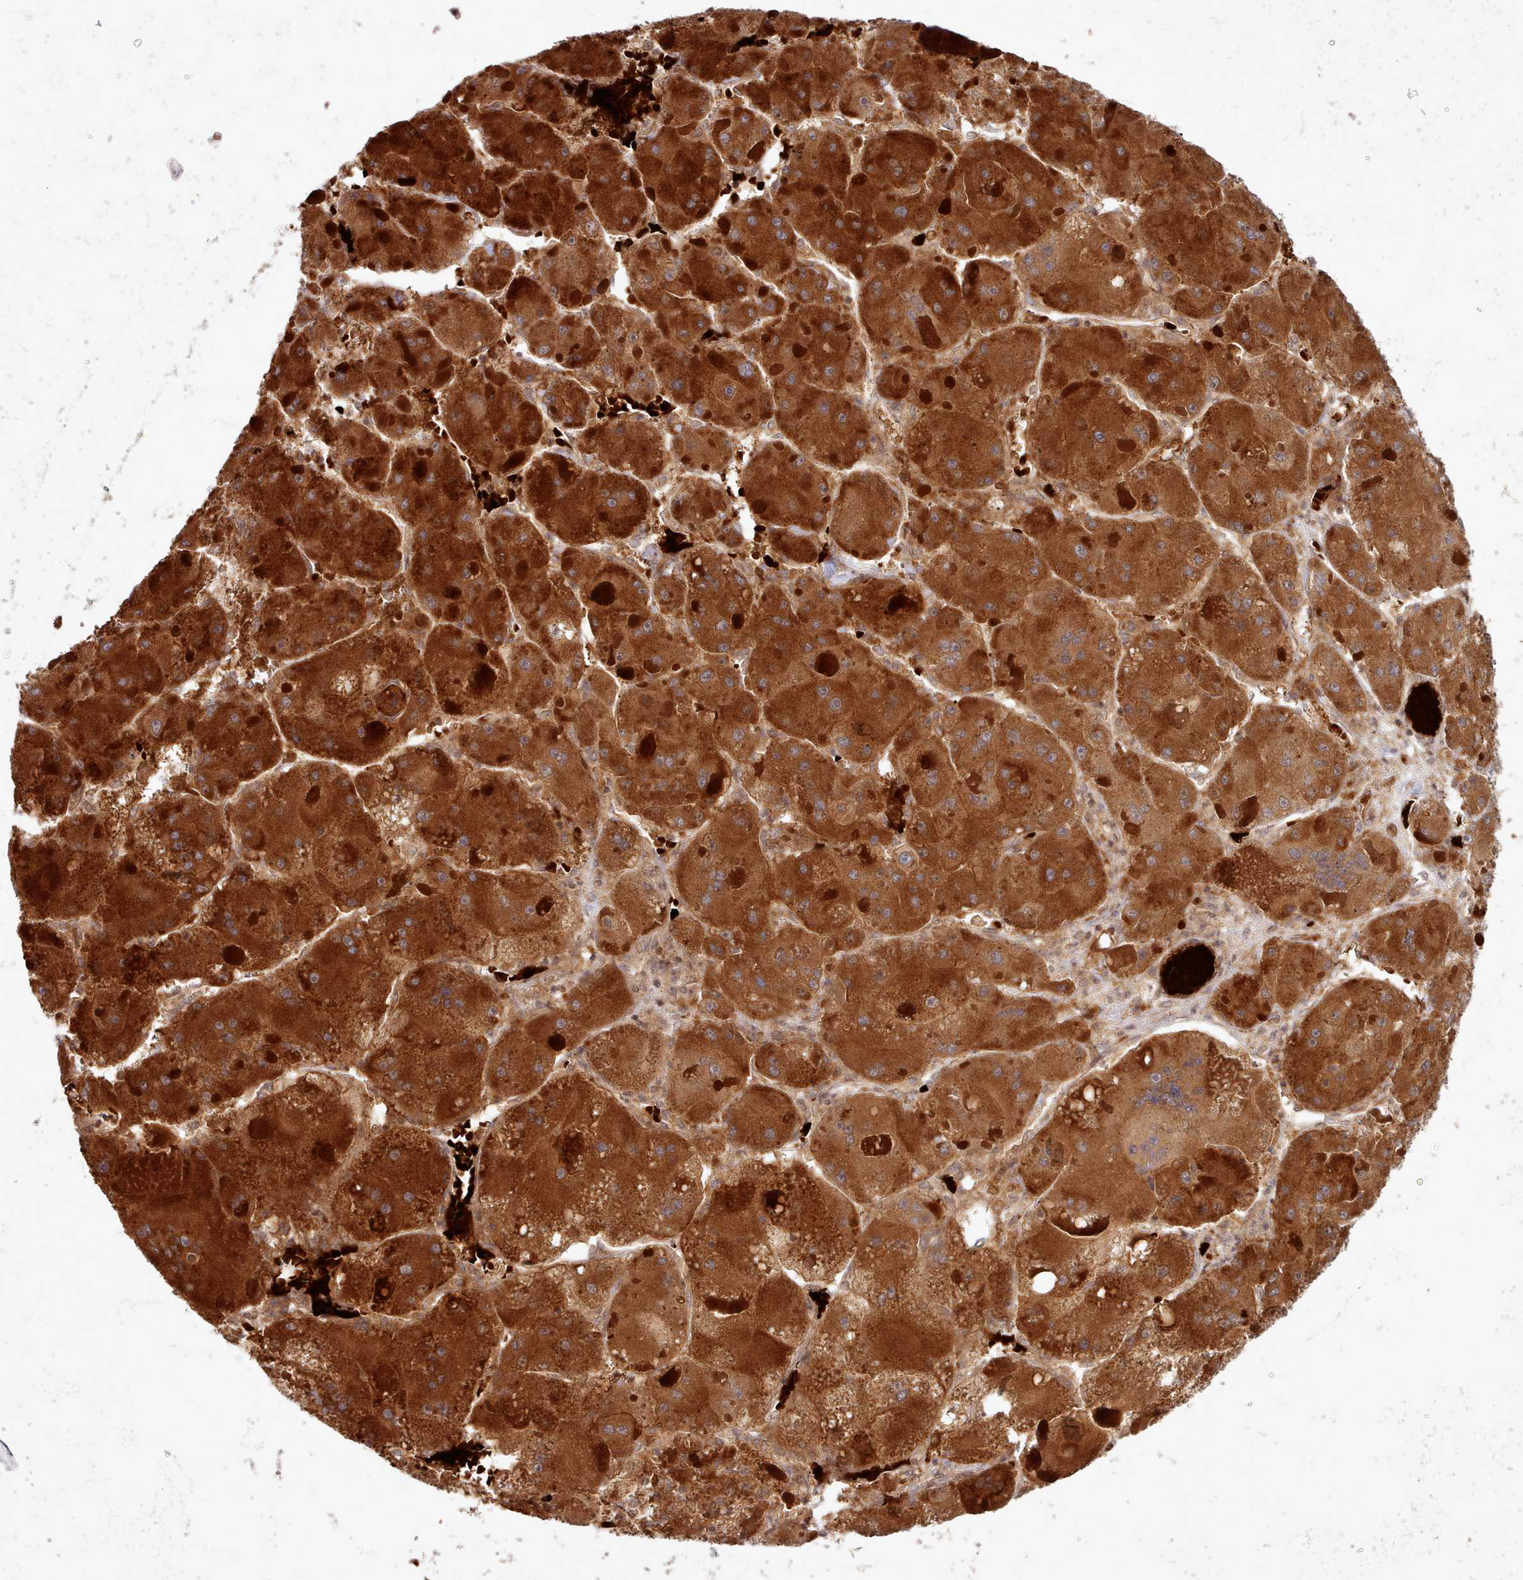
{"staining": {"intensity": "strong", "quantity": ">75%", "location": "cytoplasmic/membranous"}, "tissue": "liver cancer", "cell_type": "Tumor cells", "image_type": "cancer", "snomed": [{"axis": "morphology", "description": "Carcinoma, Hepatocellular, NOS"}, {"axis": "topography", "description": "Liver"}], "caption": "The image reveals a brown stain indicating the presence of a protein in the cytoplasmic/membranous of tumor cells in liver hepatocellular carcinoma.", "gene": "UBE2G1", "patient": {"sex": "female", "age": 73}}